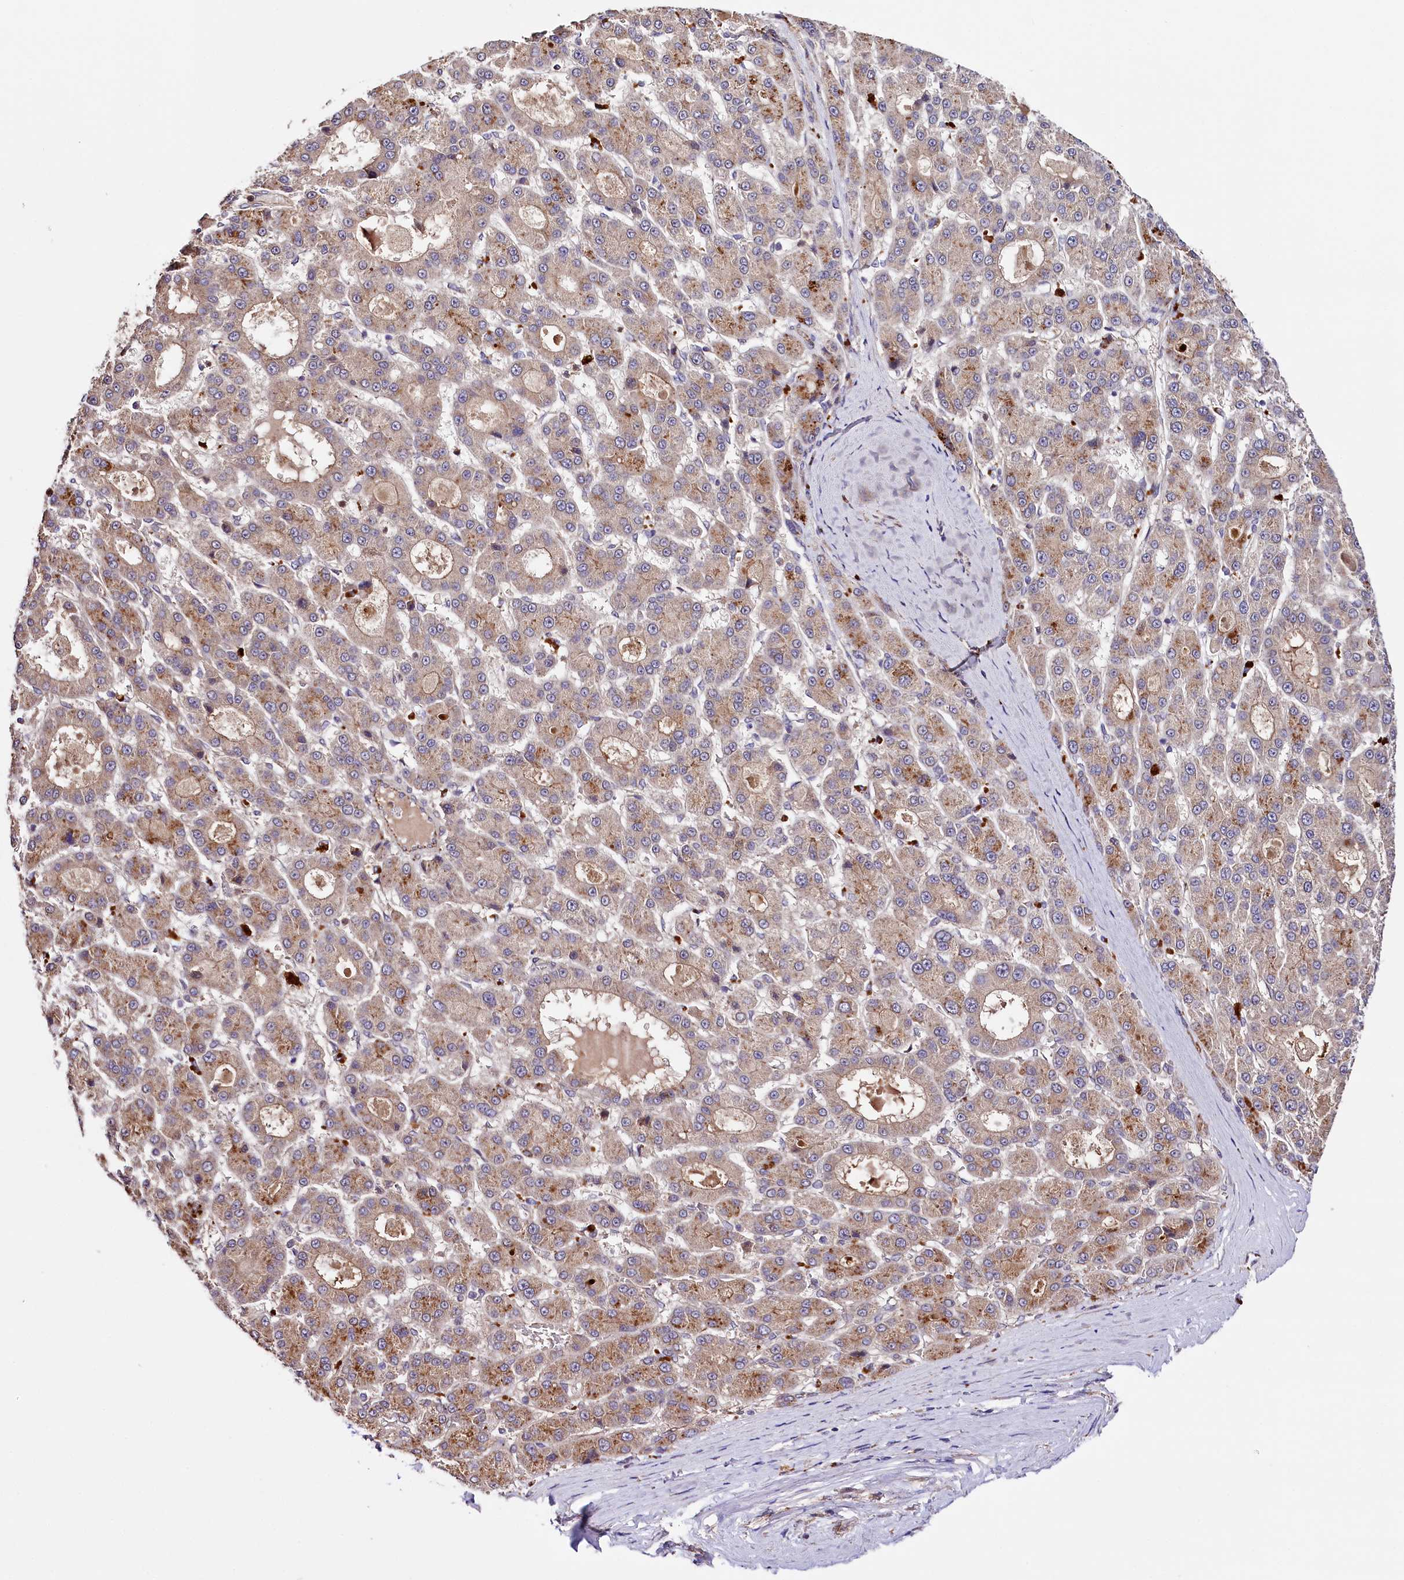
{"staining": {"intensity": "weak", "quantity": "25%-75%", "location": "cytoplasmic/membranous"}, "tissue": "liver cancer", "cell_type": "Tumor cells", "image_type": "cancer", "snomed": [{"axis": "morphology", "description": "Carcinoma, Hepatocellular, NOS"}, {"axis": "topography", "description": "Liver"}], "caption": "Liver cancer (hepatocellular carcinoma) stained with a protein marker reveals weak staining in tumor cells.", "gene": "TTC12", "patient": {"sex": "male", "age": 70}}